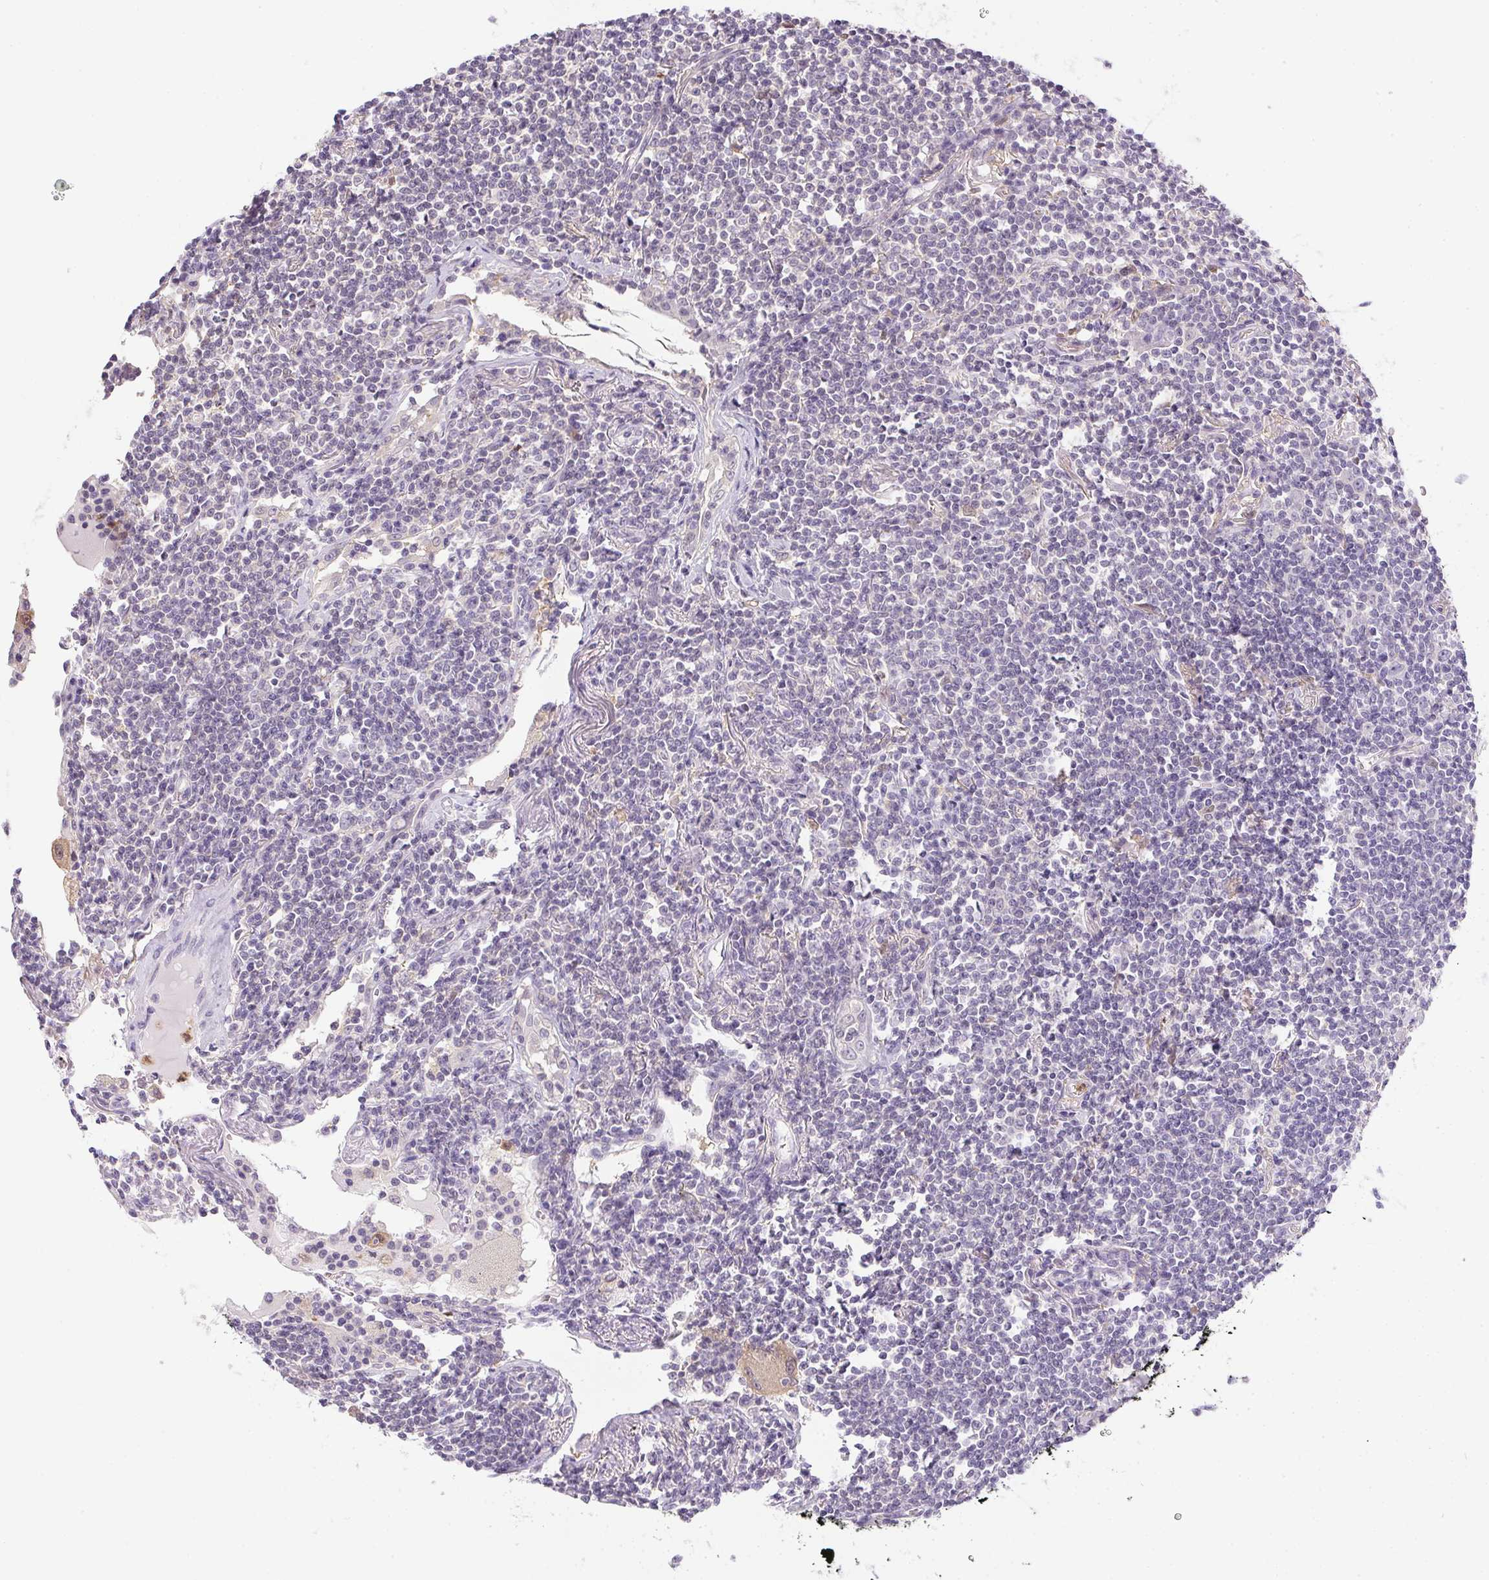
{"staining": {"intensity": "negative", "quantity": "none", "location": "none"}, "tissue": "lymphoma", "cell_type": "Tumor cells", "image_type": "cancer", "snomed": [{"axis": "morphology", "description": "Malignant lymphoma, non-Hodgkin's type, Low grade"}, {"axis": "topography", "description": "Lung"}], "caption": "Immunohistochemistry (IHC) micrograph of lymphoma stained for a protein (brown), which displays no expression in tumor cells.", "gene": "DNAJC5G", "patient": {"sex": "female", "age": 71}}